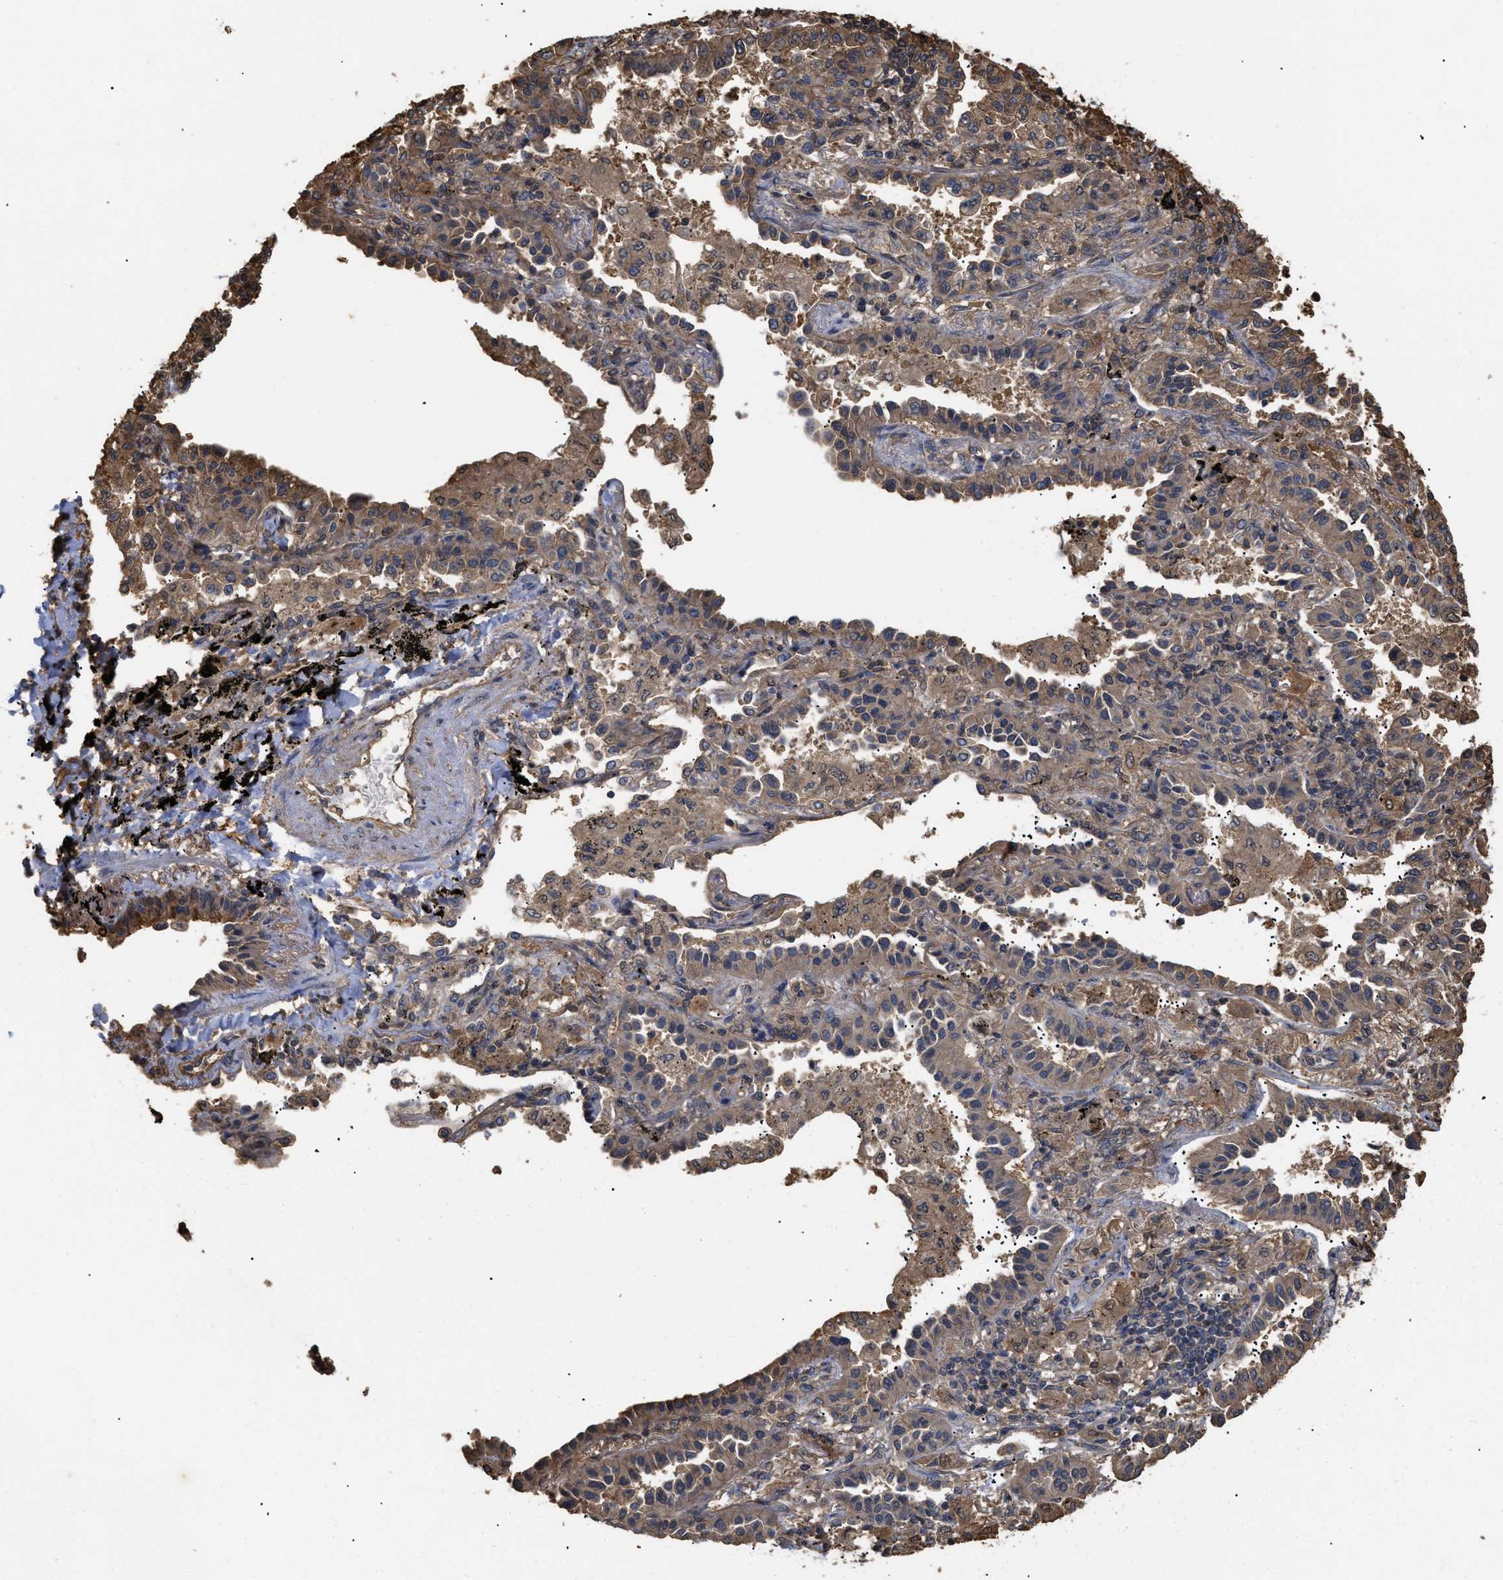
{"staining": {"intensity": "moderate", "quantity": ">75%", "location": "cytoplasmic/membranous"}, "tissue": "lung cancer", "cell_type": "Tumor cells", "image_type": "cancer", "snomed": [{"axis": "morphology", "description": "Normal tissue, NOS"}, {"axis": "morphology", "description": "Adenocarcinoma, NOS"}, {"axis": "topography", "description": "Lung"}], "caption": "Immunohistochemical staining of human lung adenocarcinoma displays medium levels of moderate cytoplasmic/membranous protein expression in approximately >75% of tumor cells. The staining is performed using DAB (3,3'-diaminobenzidine) brown chromogen to label protein expression. The nuclei are counter-stained blue using hematoxylin.", "gene": "CALM1", "patient": {"sex": "male", "age": 59}}